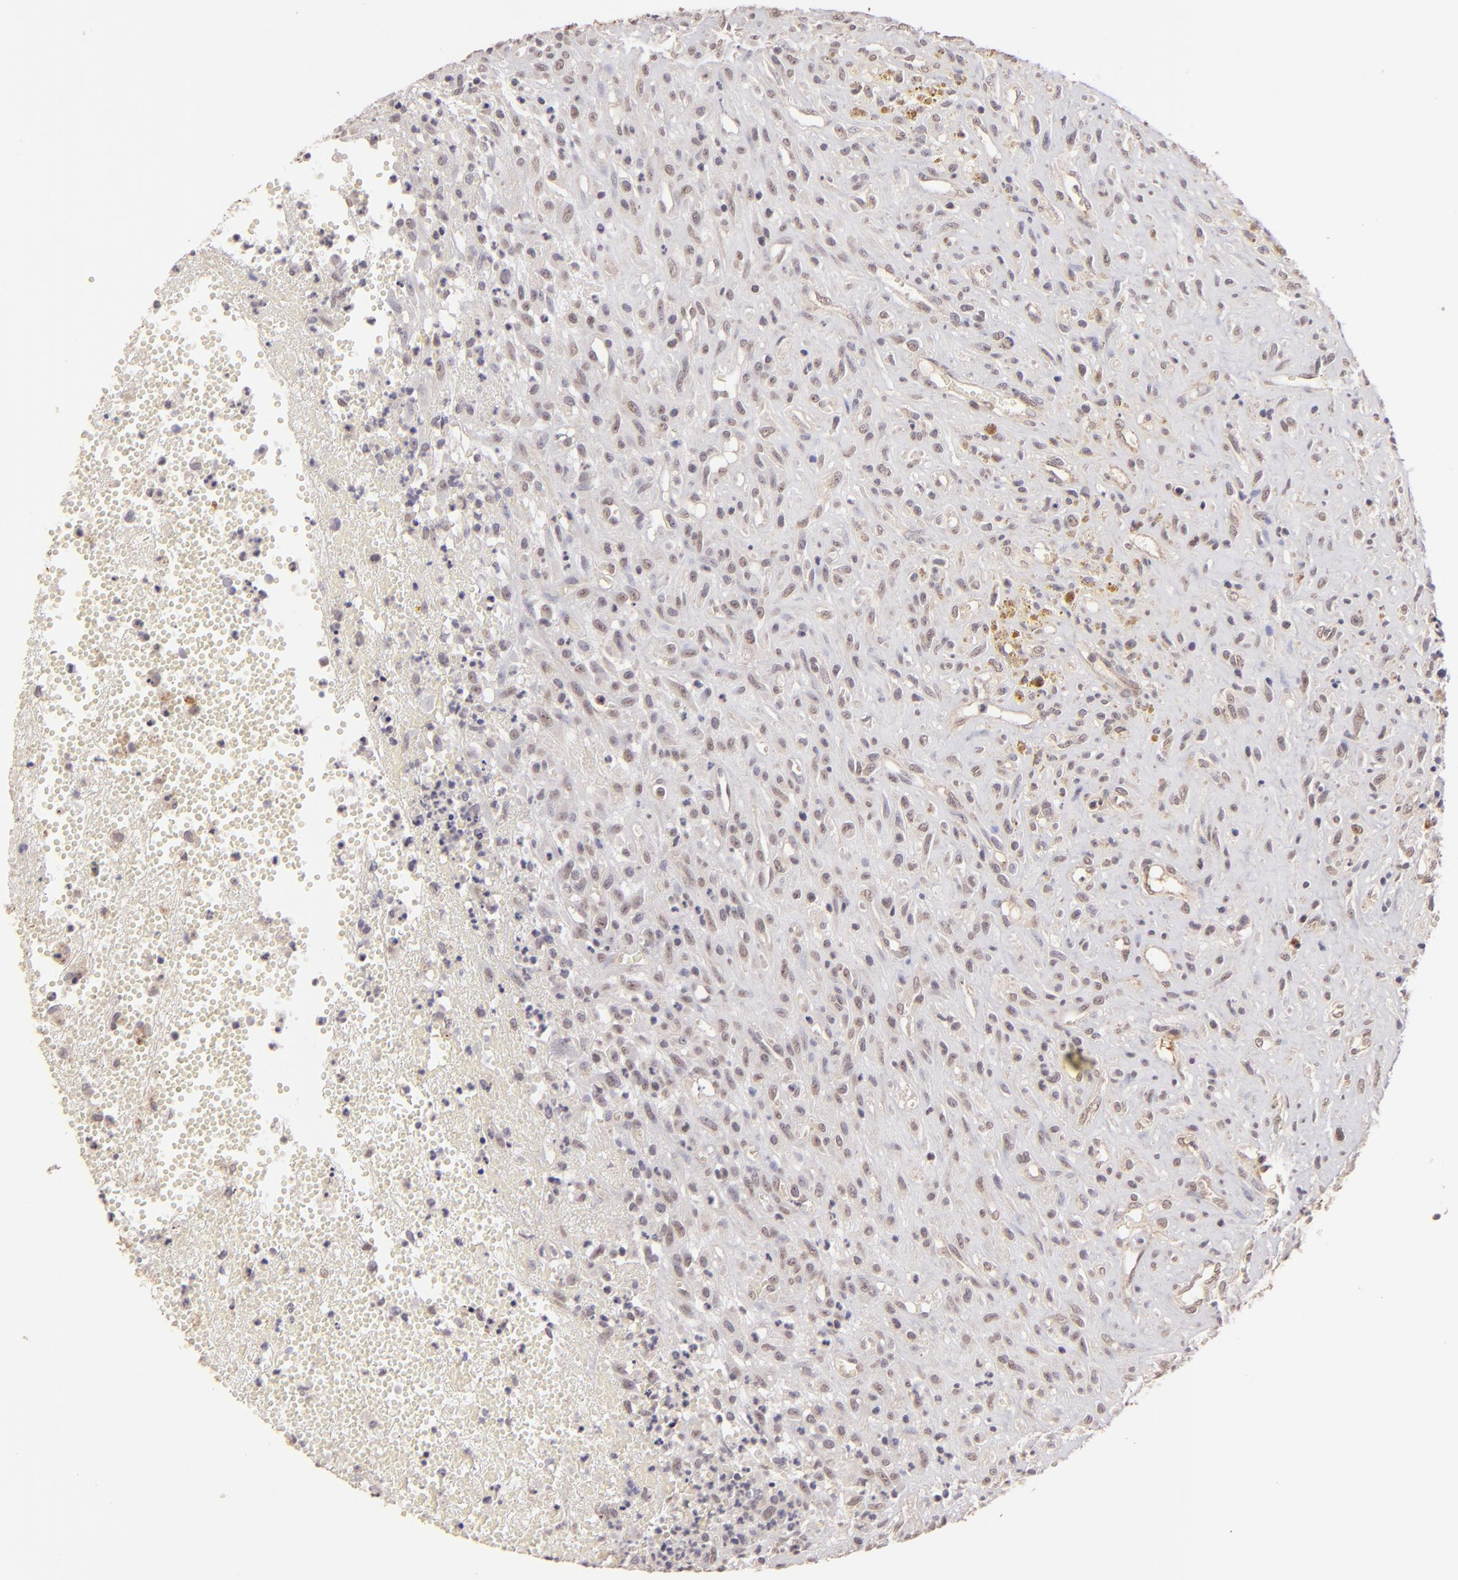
{"staining": {"intensity": "weak", "quantity": "25%-75%", "location": "nuclear"}, "tissue": "glioma", "cell_type": "Tumor cells", "image_type": "cancer", "snomed": [{"axis": "morphology", "description": "Glioma, malignant, High grade"}, {"axis": "topography", "description": "Brain"}], "caption": "Brown immunohistochemical staining in glioma shows weak nuclear expression in approximately 25%-75% of tumor cells.", "gene": "CLDN1", "patient": {"sex": "male", "age": 66}}